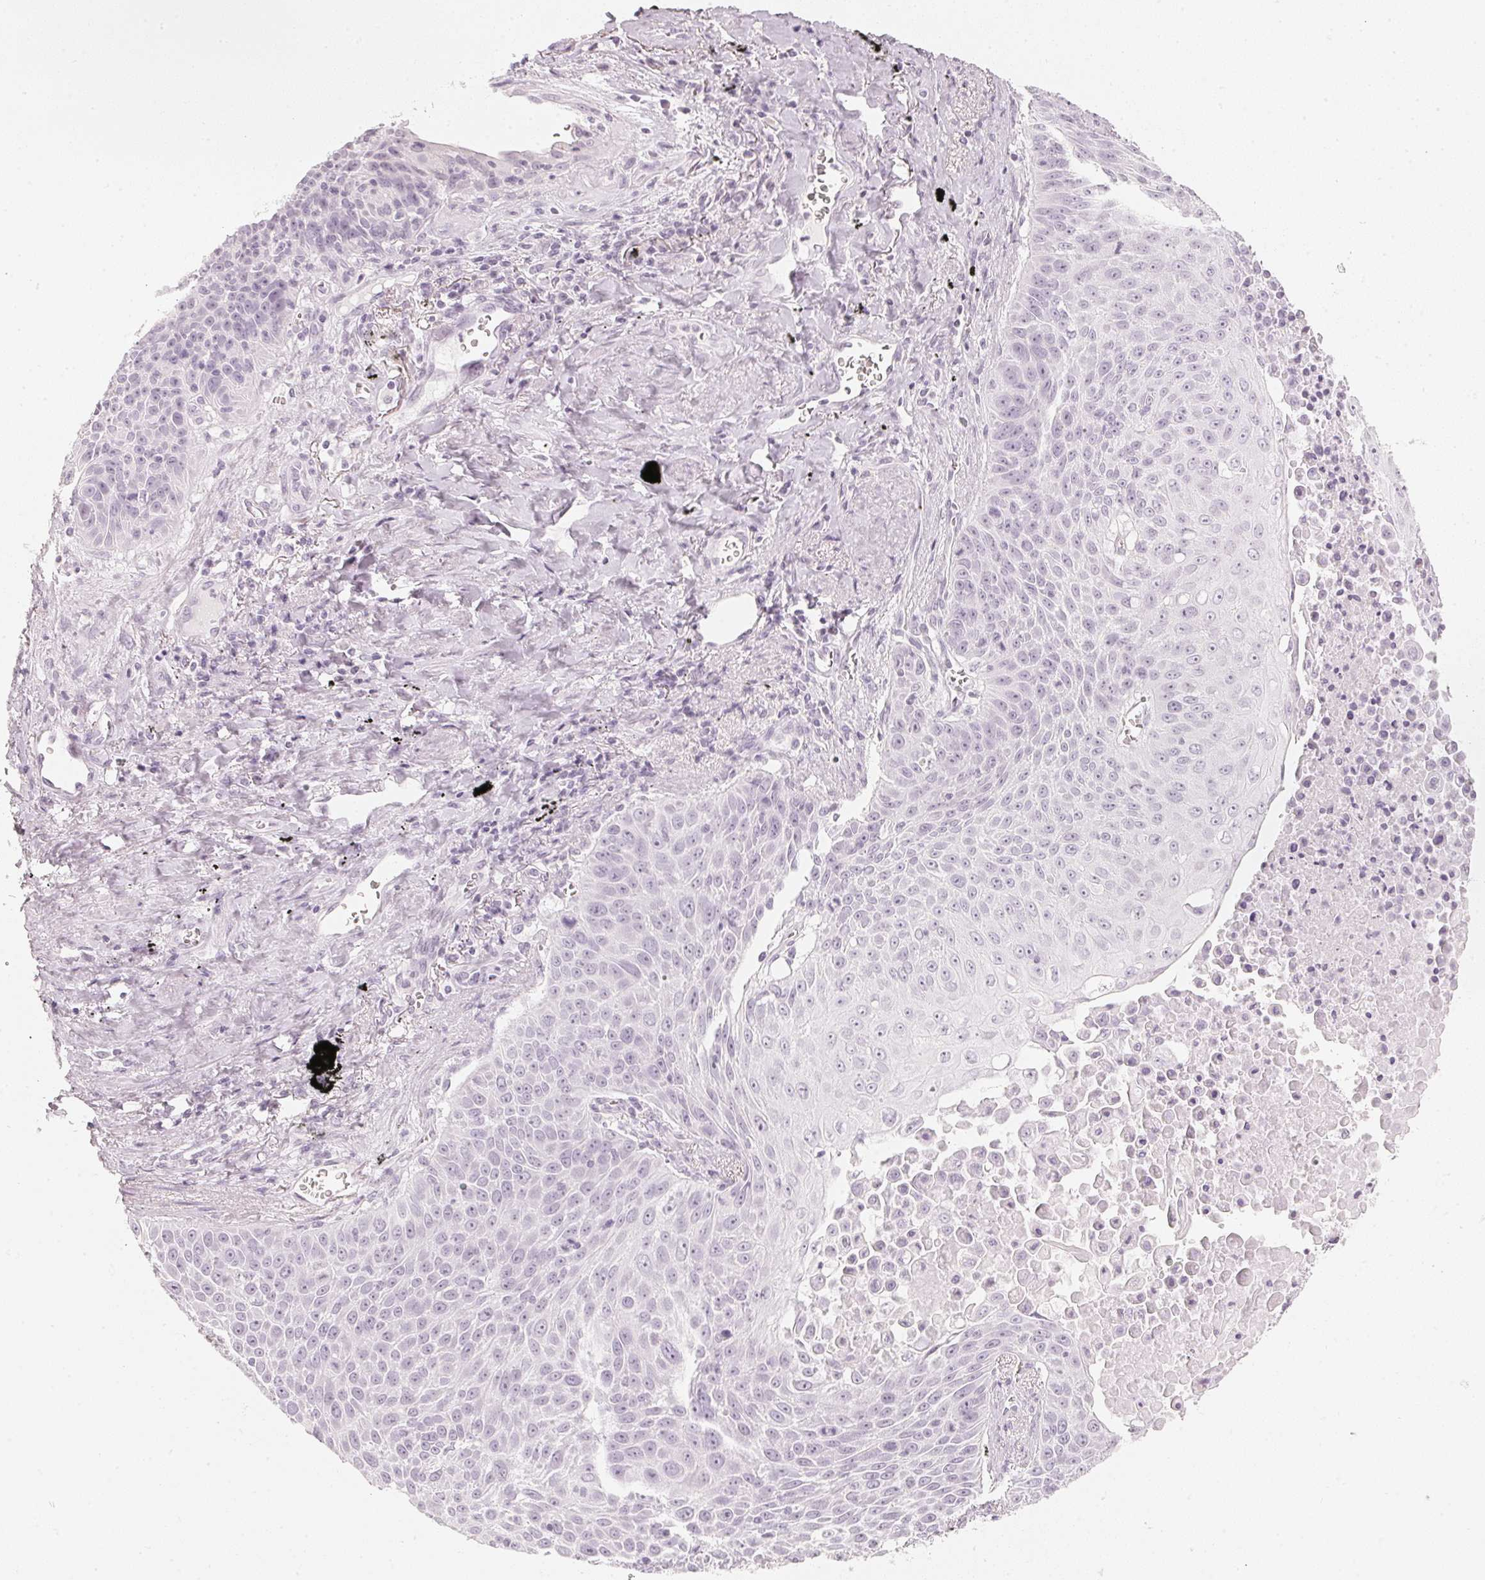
{"staining": {"intensity": "negative", "quantity": "none", "location": "none"}, "tissue": "lung cancer", "cell_type": "Tumor cells", "image_type": "cancer", "snomed": [{"axis": "morphology", "description": "Squamous cell carcinoma, NOS"}, {"axis": "morphology", "description": "Squamous cell carcinoma, metastatic, NOS"}, {"axis": "topography", "description": "Lymph node"}, {"axis": "topography", "description": "Lung"}], "caption": "Metastatic squamous cell carcinoma (lung) was stained to show a protein in brown. There is no significant staining in tumor cells. The staining is performed using DAB (3,3'-diaminobenzidine) brown chromogen with nuclei counter-stained in using hematoxylin.", "gene": "SLC22A8", "patient": {"sex": "female", "age": 62}}